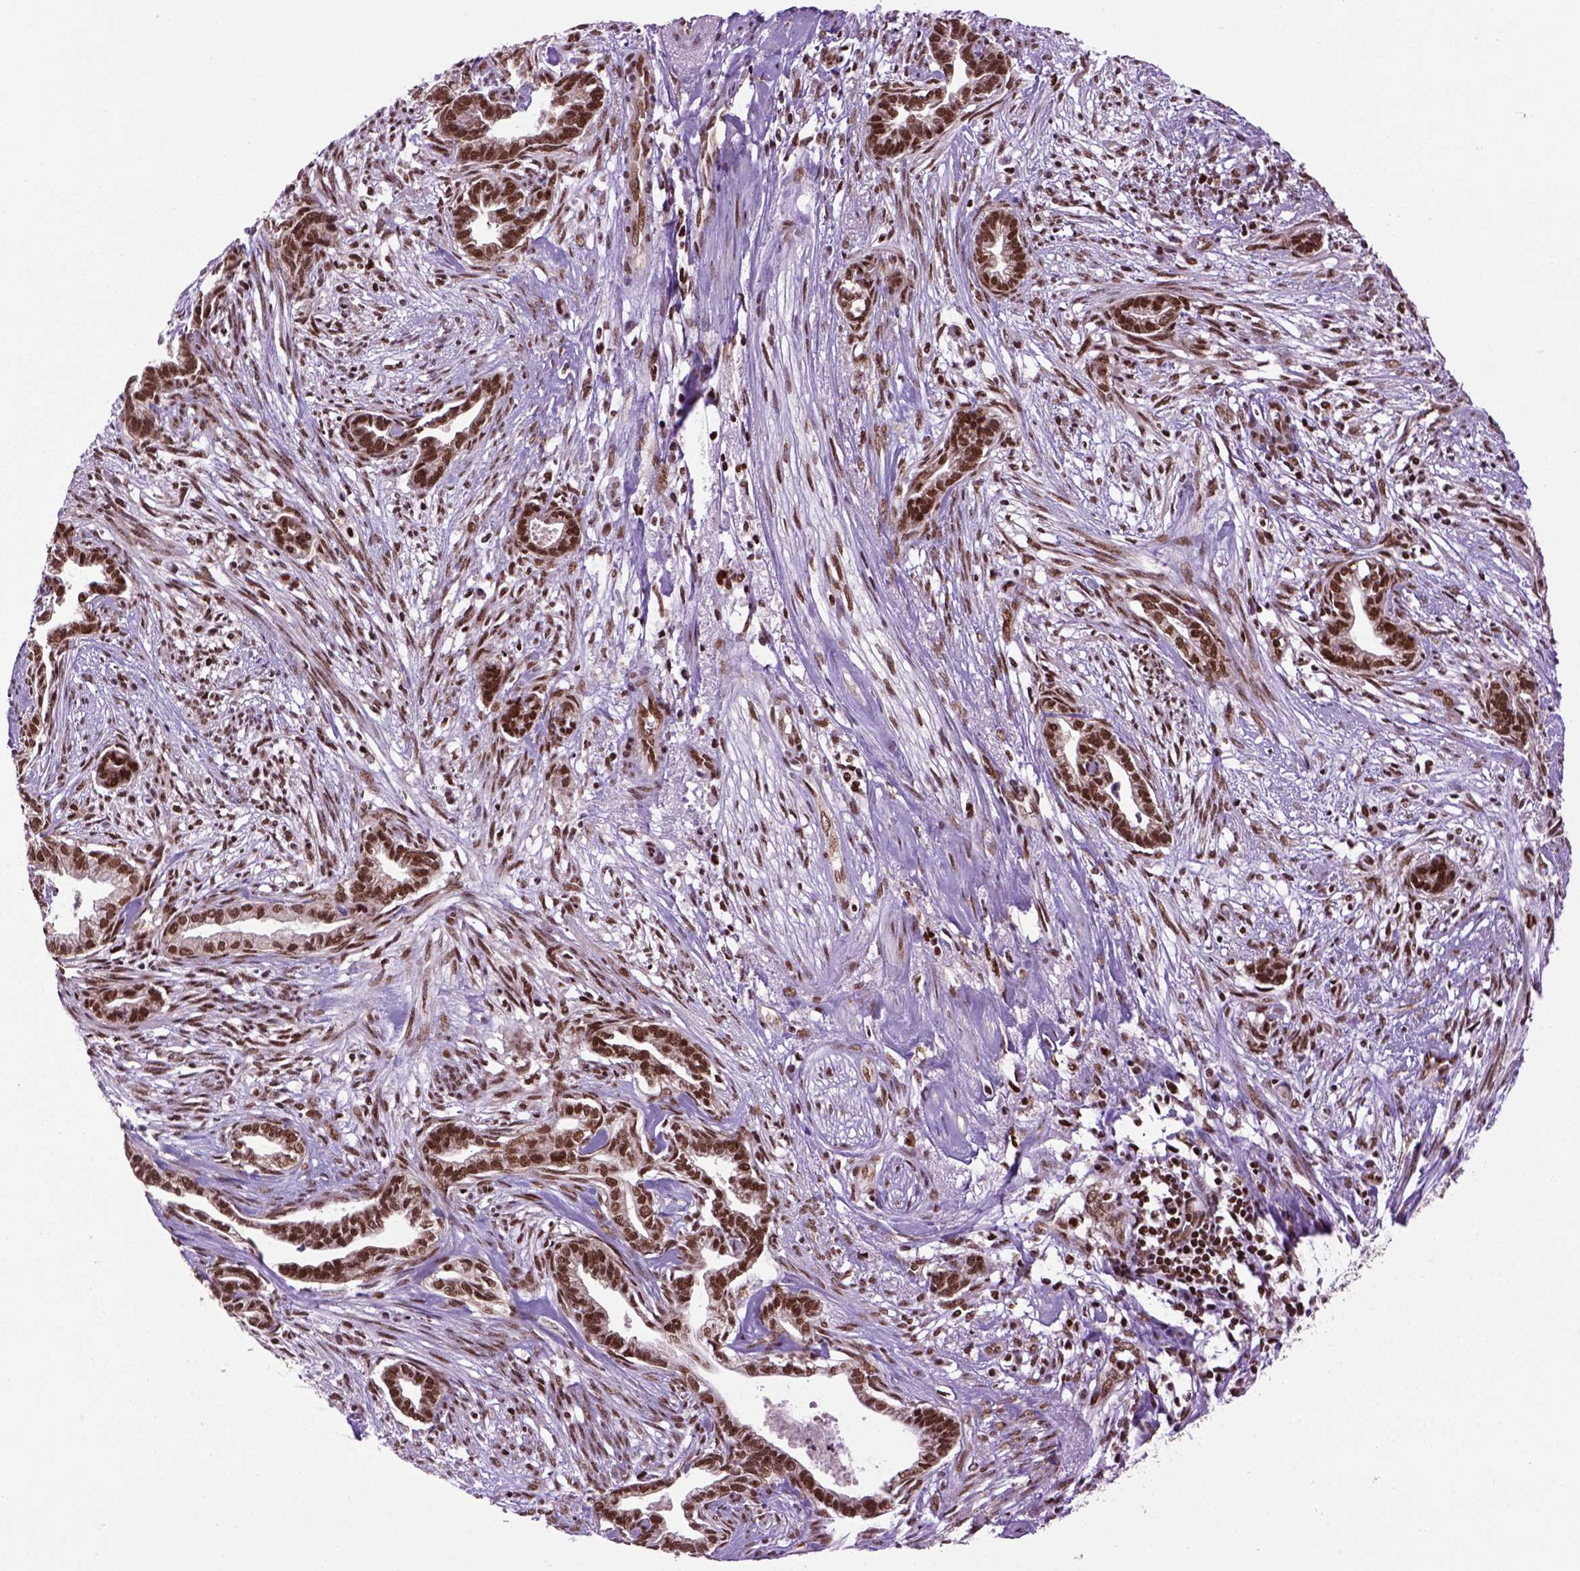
{"staining": {"intensity": "strong", "quantity": ">75%", "location": "nuclear"}, "tissue": "cervical cancer", "cell_type": "Tumor cells", "image_type": "cancer", "snomed": [{"axis": "morphology", "description": "Adenocarcinoma, NOS"}, {"axis": "topography", "description": "Cervix"}], "caption": "This histopathology image shows immunohistochemistry (IHC) staining of cervical cancer, with high strong nuclear staining in approximately >75% of tumor cells.", "gene": "CELF1", "patient": {"sex": "female", "age": 62}}